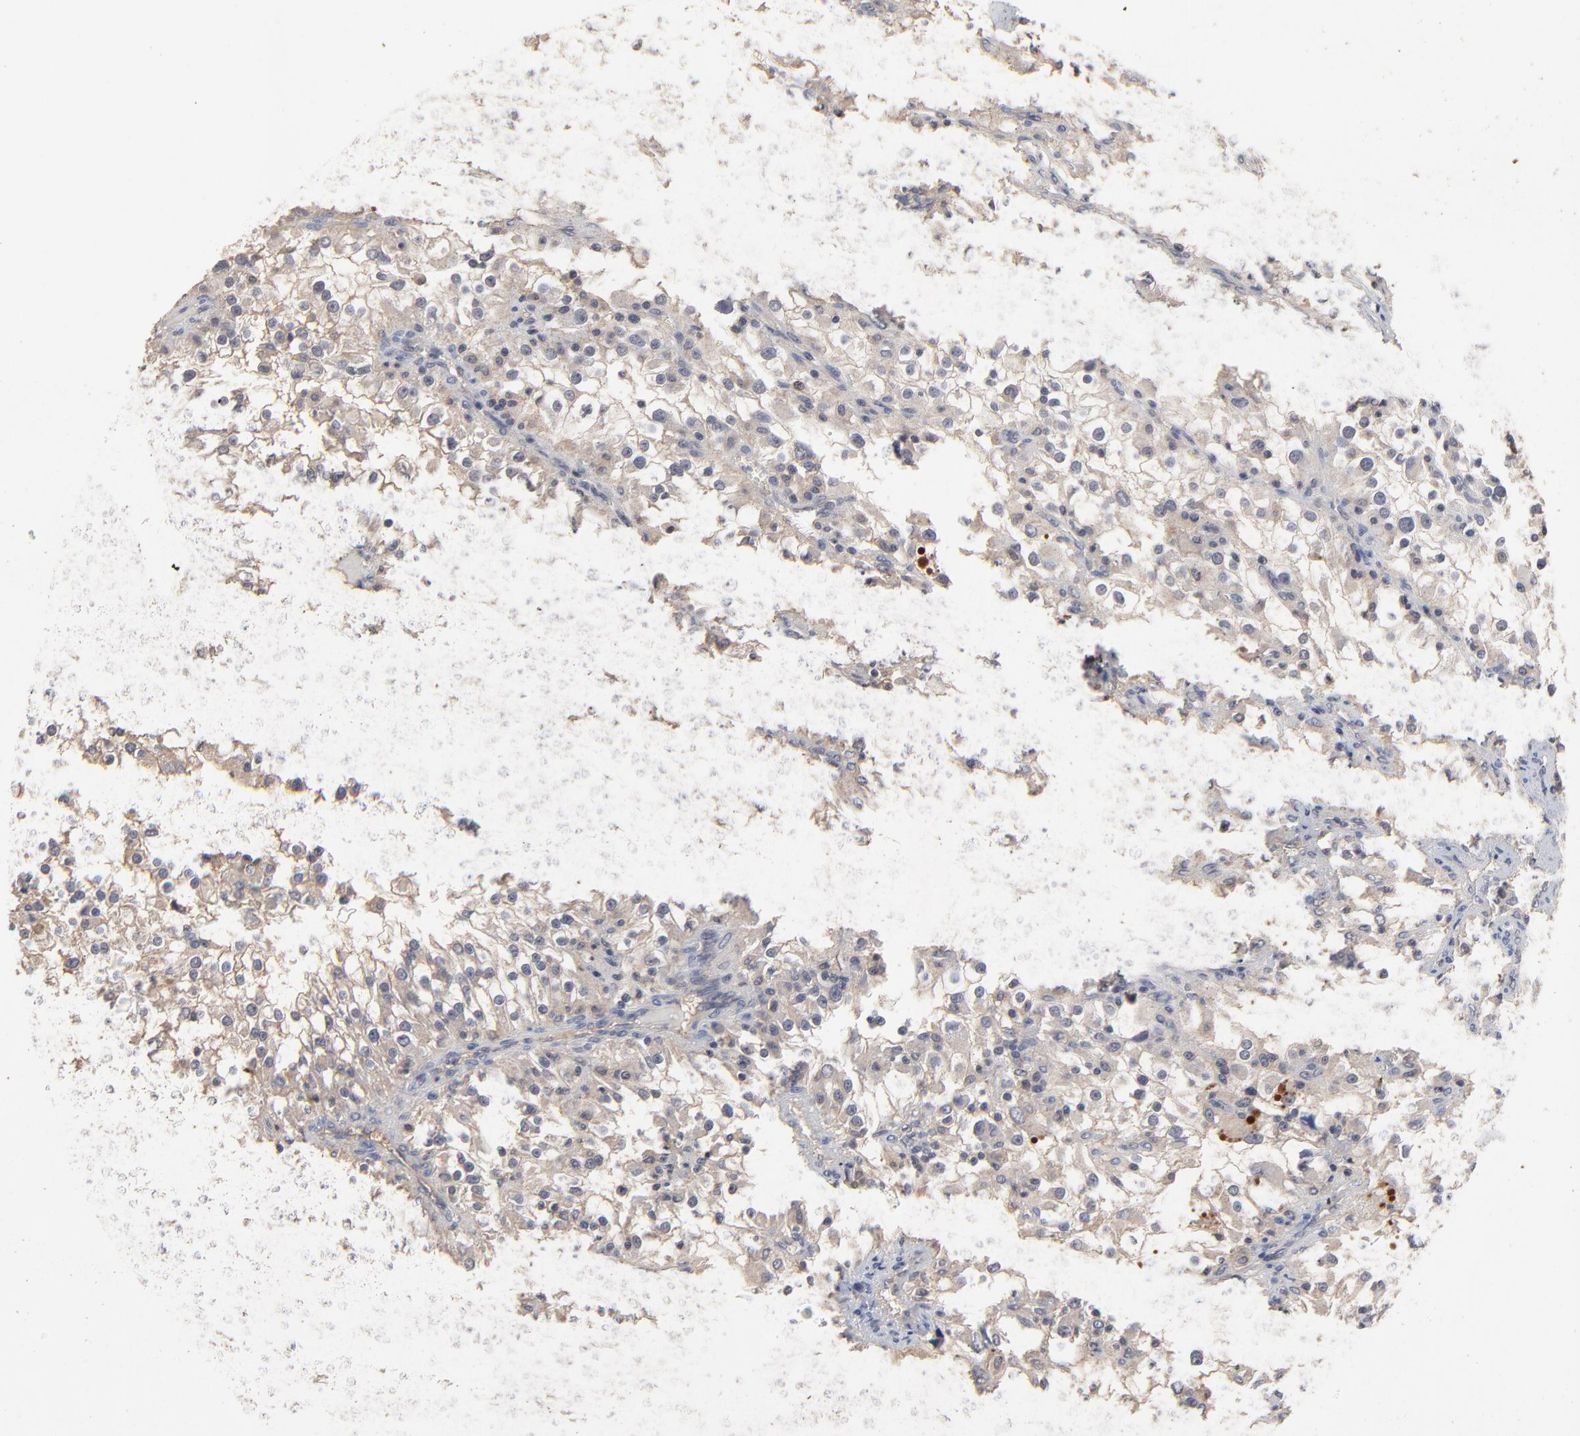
{"staining": {"intensity": "weak", "quantity": ">75%", "location": "cytoplasmic/membranous"}, "tissue": "renal cancer", "cell_type": "Tumor cells", "image_type": "cancer", "snomed": [{"axis": "morphology", "description": "Adenocarcinoma, NOS"}, {"axis": "topography", "description": "Kidney"}], "caption": "Immunohistochemical staining of human renal adenocarcinoma reveals low levels of weak cytoplasmic/membranous expression in approximately >75% of tumor cells.", "gene": "VPREB3", "patient": {"sex": "female", "age": 52}}